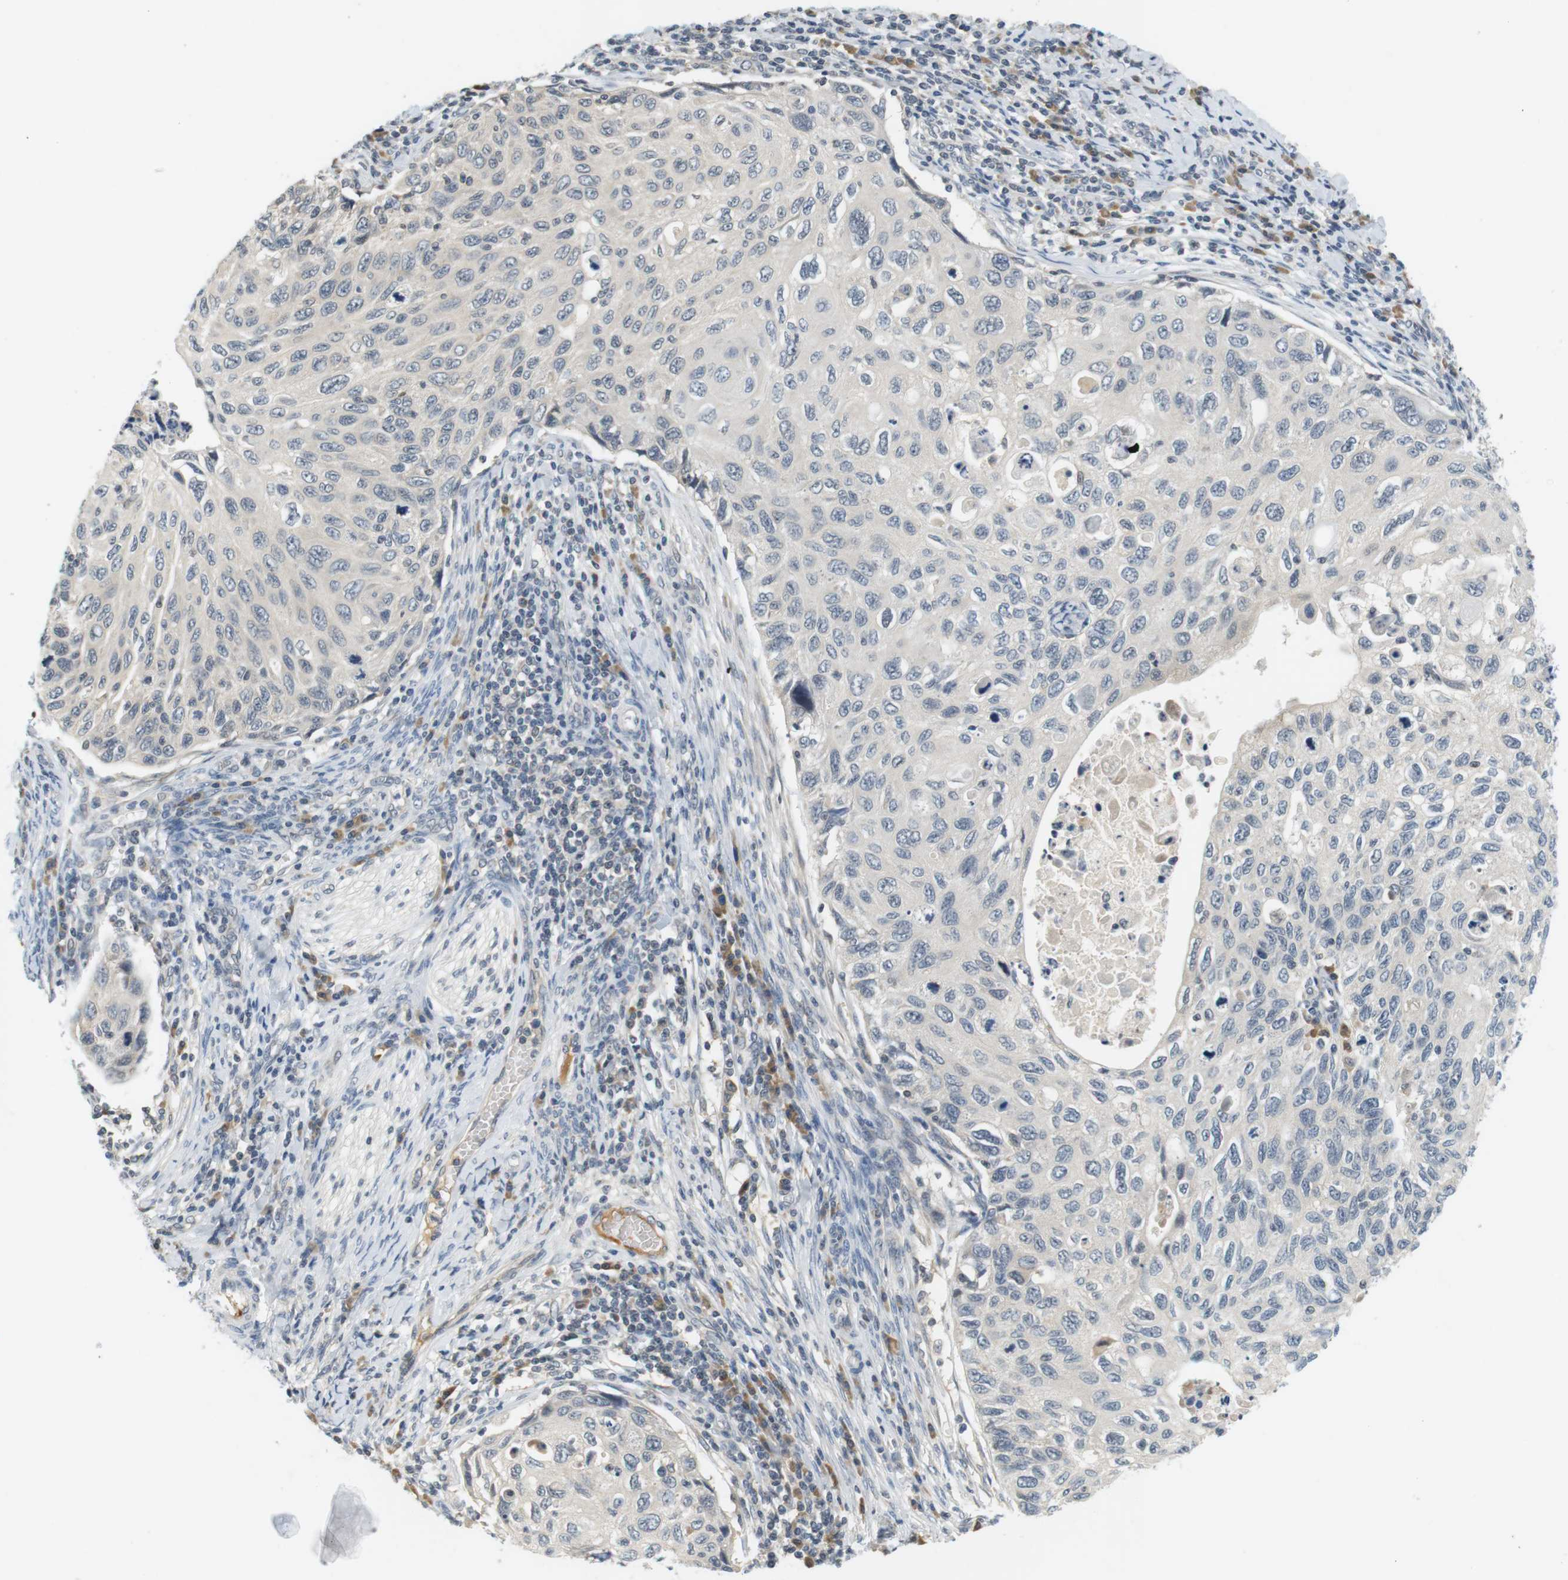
{"staining": {"intensity": "negative", "quantity": "none", "location": "none"}, "tissue": "cervical cancer", "cell_type": "Tumor cells", "image_type": "cancer", "snomed": [{"axis": "morphology", "description": "Squamous cell carcinoma, NOS"}, {"axis": "topography", "description": "Cervix"}], "caption": "Cervical cancer was stained to show a protein in brown. There is no significant expression in tumor cells.", "gene": "WNT7A", "patient": {"sex": "female", "age": 70}}